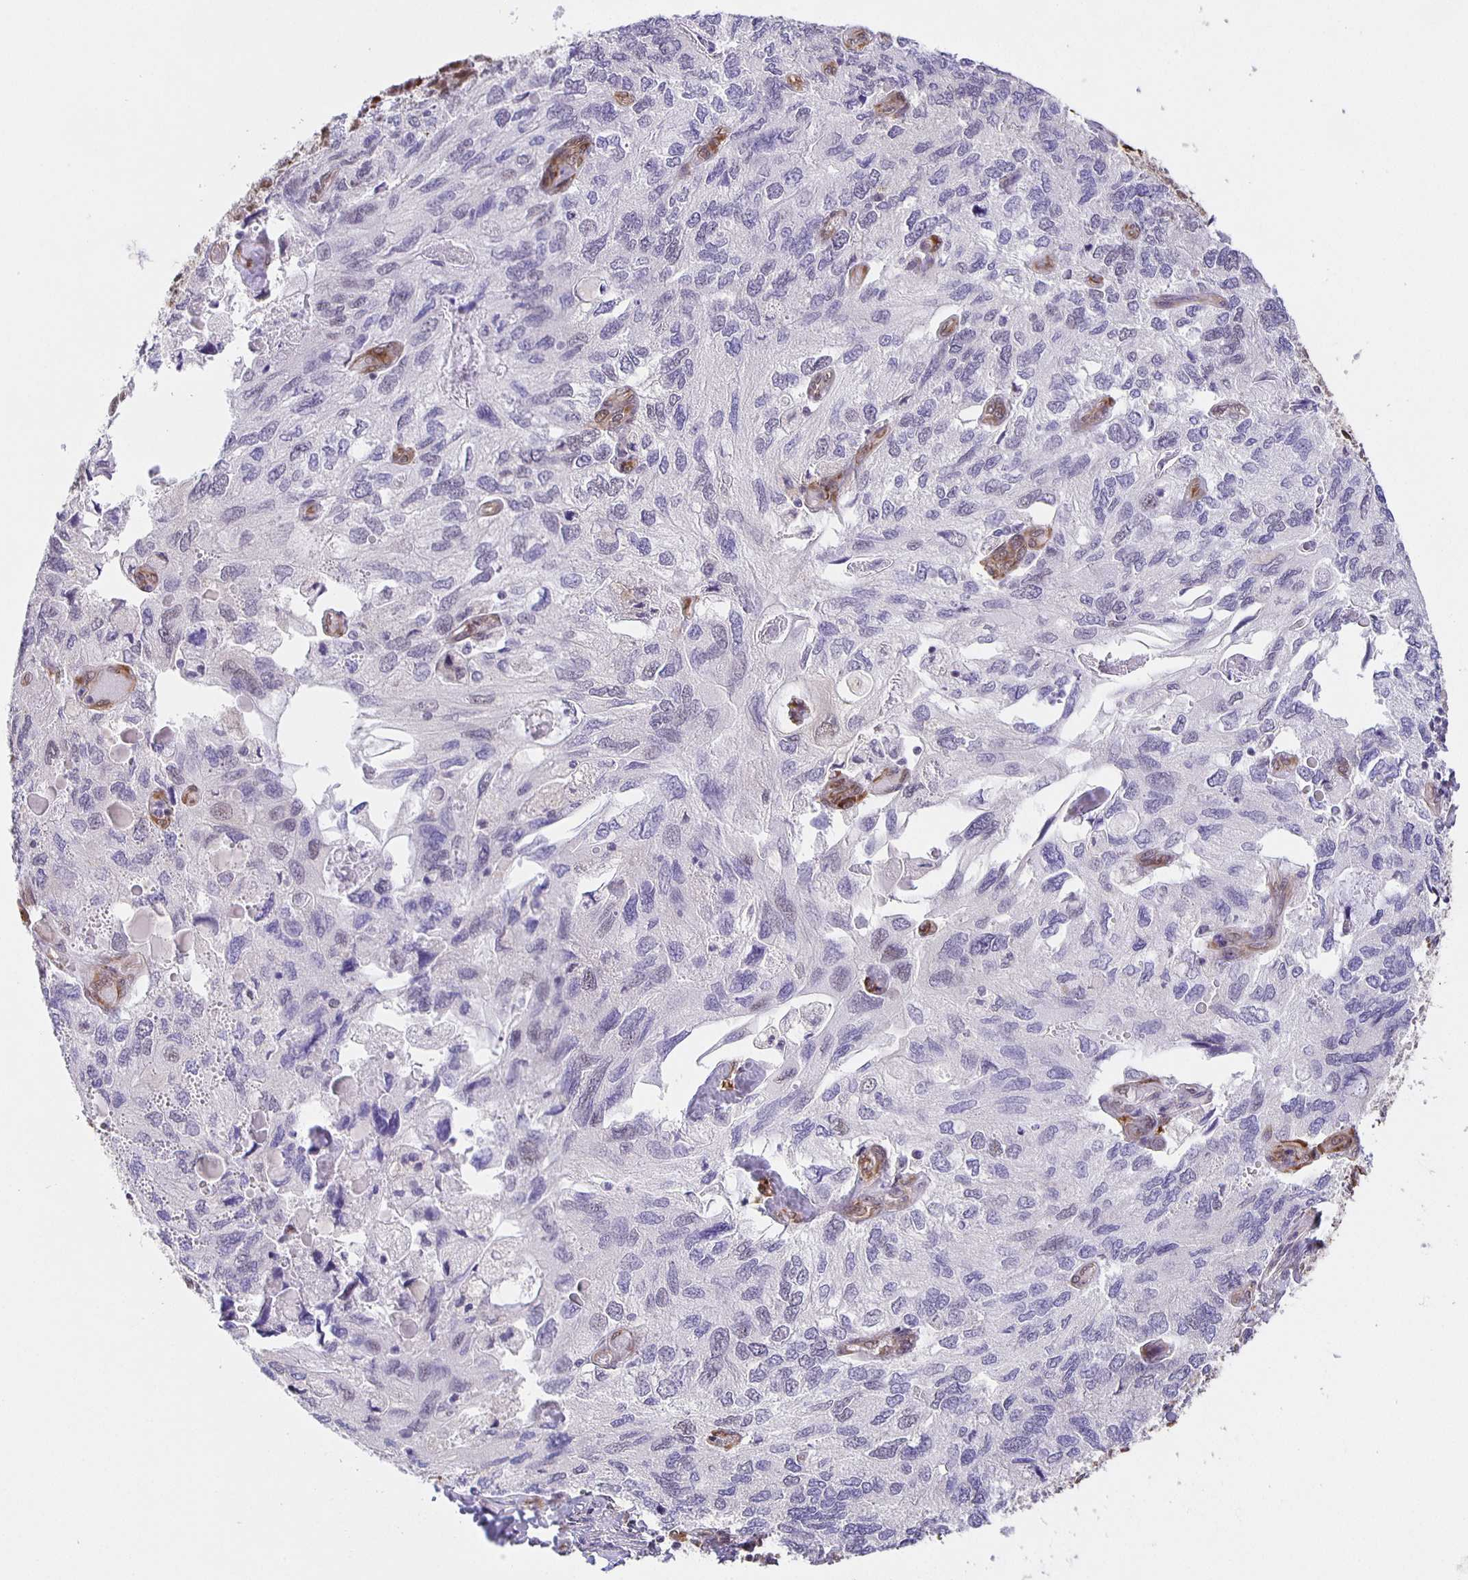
{"staining": {"intensity": "negative", "quantity": "none", "location": "none"}, "tissue": "endometrial cancer", "cell_type": "Tumor cells", "image_type": "cancer", "snomed": [{"axis": "morphology", "description": "Carcinoma, NOS"}, {"axis": "topography", "description": "Uterus"}], "caption": "An IHC image of endometrial cancer (carcinoma) is shown. There is no staining in tumor cells of endometrial cancer (carcinoma). The staining is performed using DAB (3,3'-diaminobenzidine) brown chromogen with nuclei counter-stained in using hematoxylin.", "gene": "ZRANB2", "patient": {"sex": "female", "age": 76}}